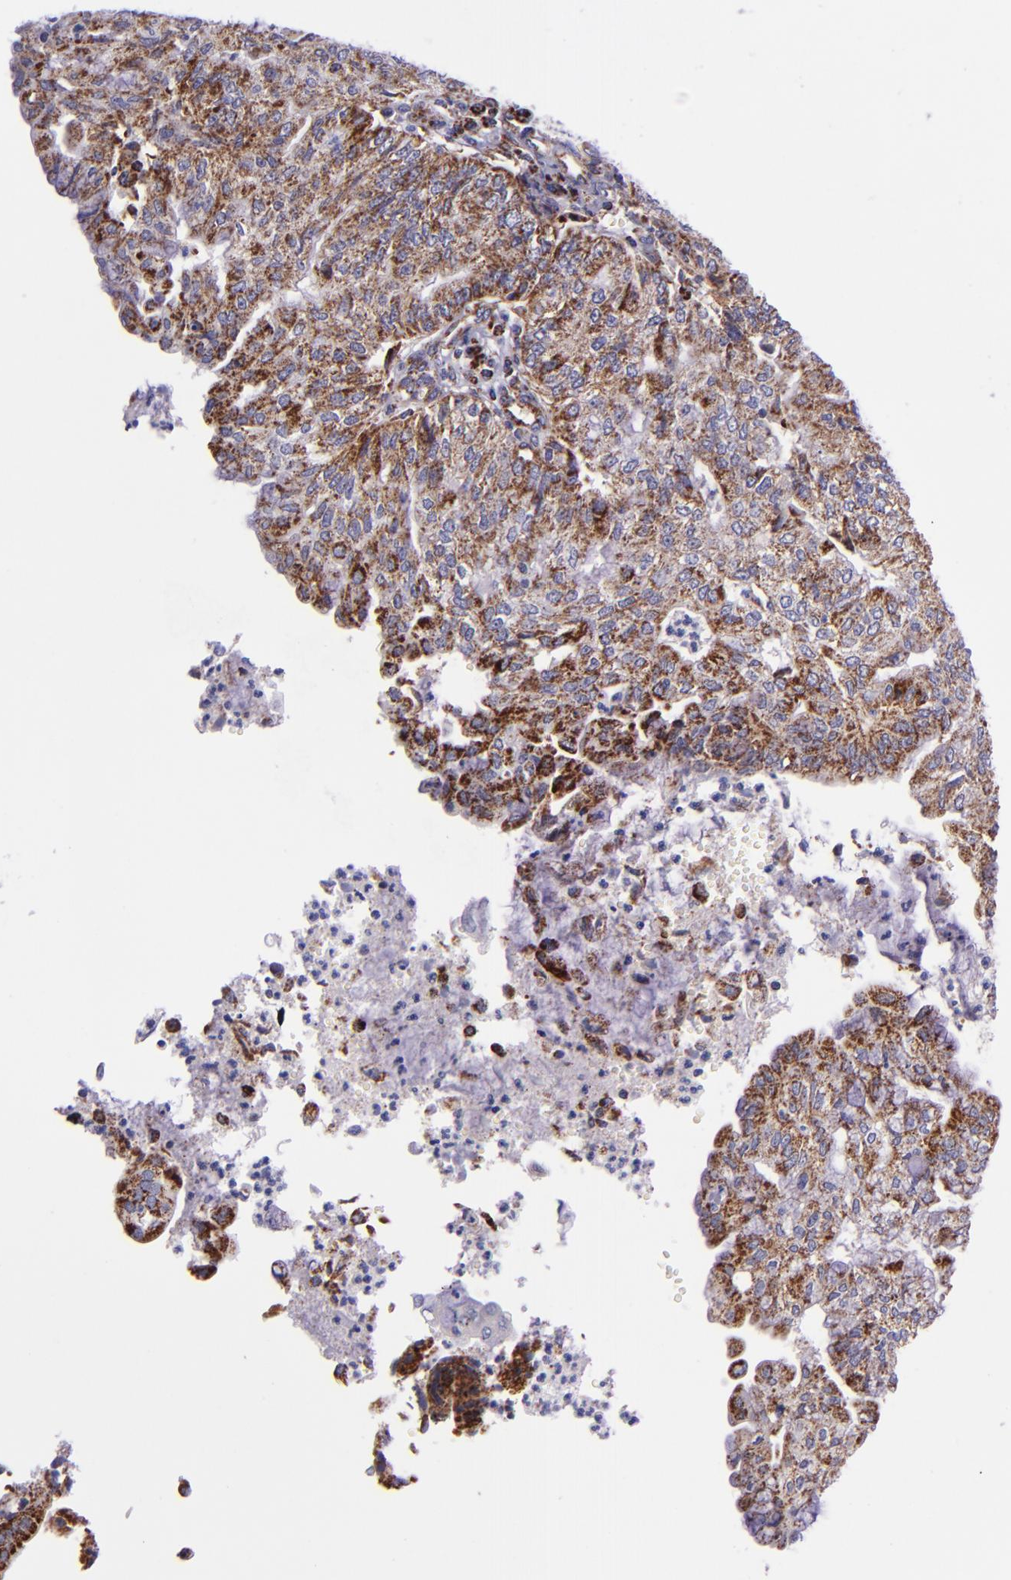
{"staining": {"intensity": "moderate", "quantity": ">75%", "location": "cytoplasmic/membranous"}, "tissue": "endometrial cancer", "cell_type": "Tumor cells", "image_type": "cancer", "snomed": [{"axis": "morphology", "description": "Adenocarcinoma, NOS"}, {"axis": "topography", "description": "Endometrium"}], "caption": "Adenocarcinoma (endometrial) stained with DAB (3,3'-diaminobenzidine) immunohistochemistry reveals medium levels of moderate cytoplasmic/membranous positivity in approximately >75% of tumor cells.", "gene": "IDH3G", "patient": {"sex": "female", "age": 59}}